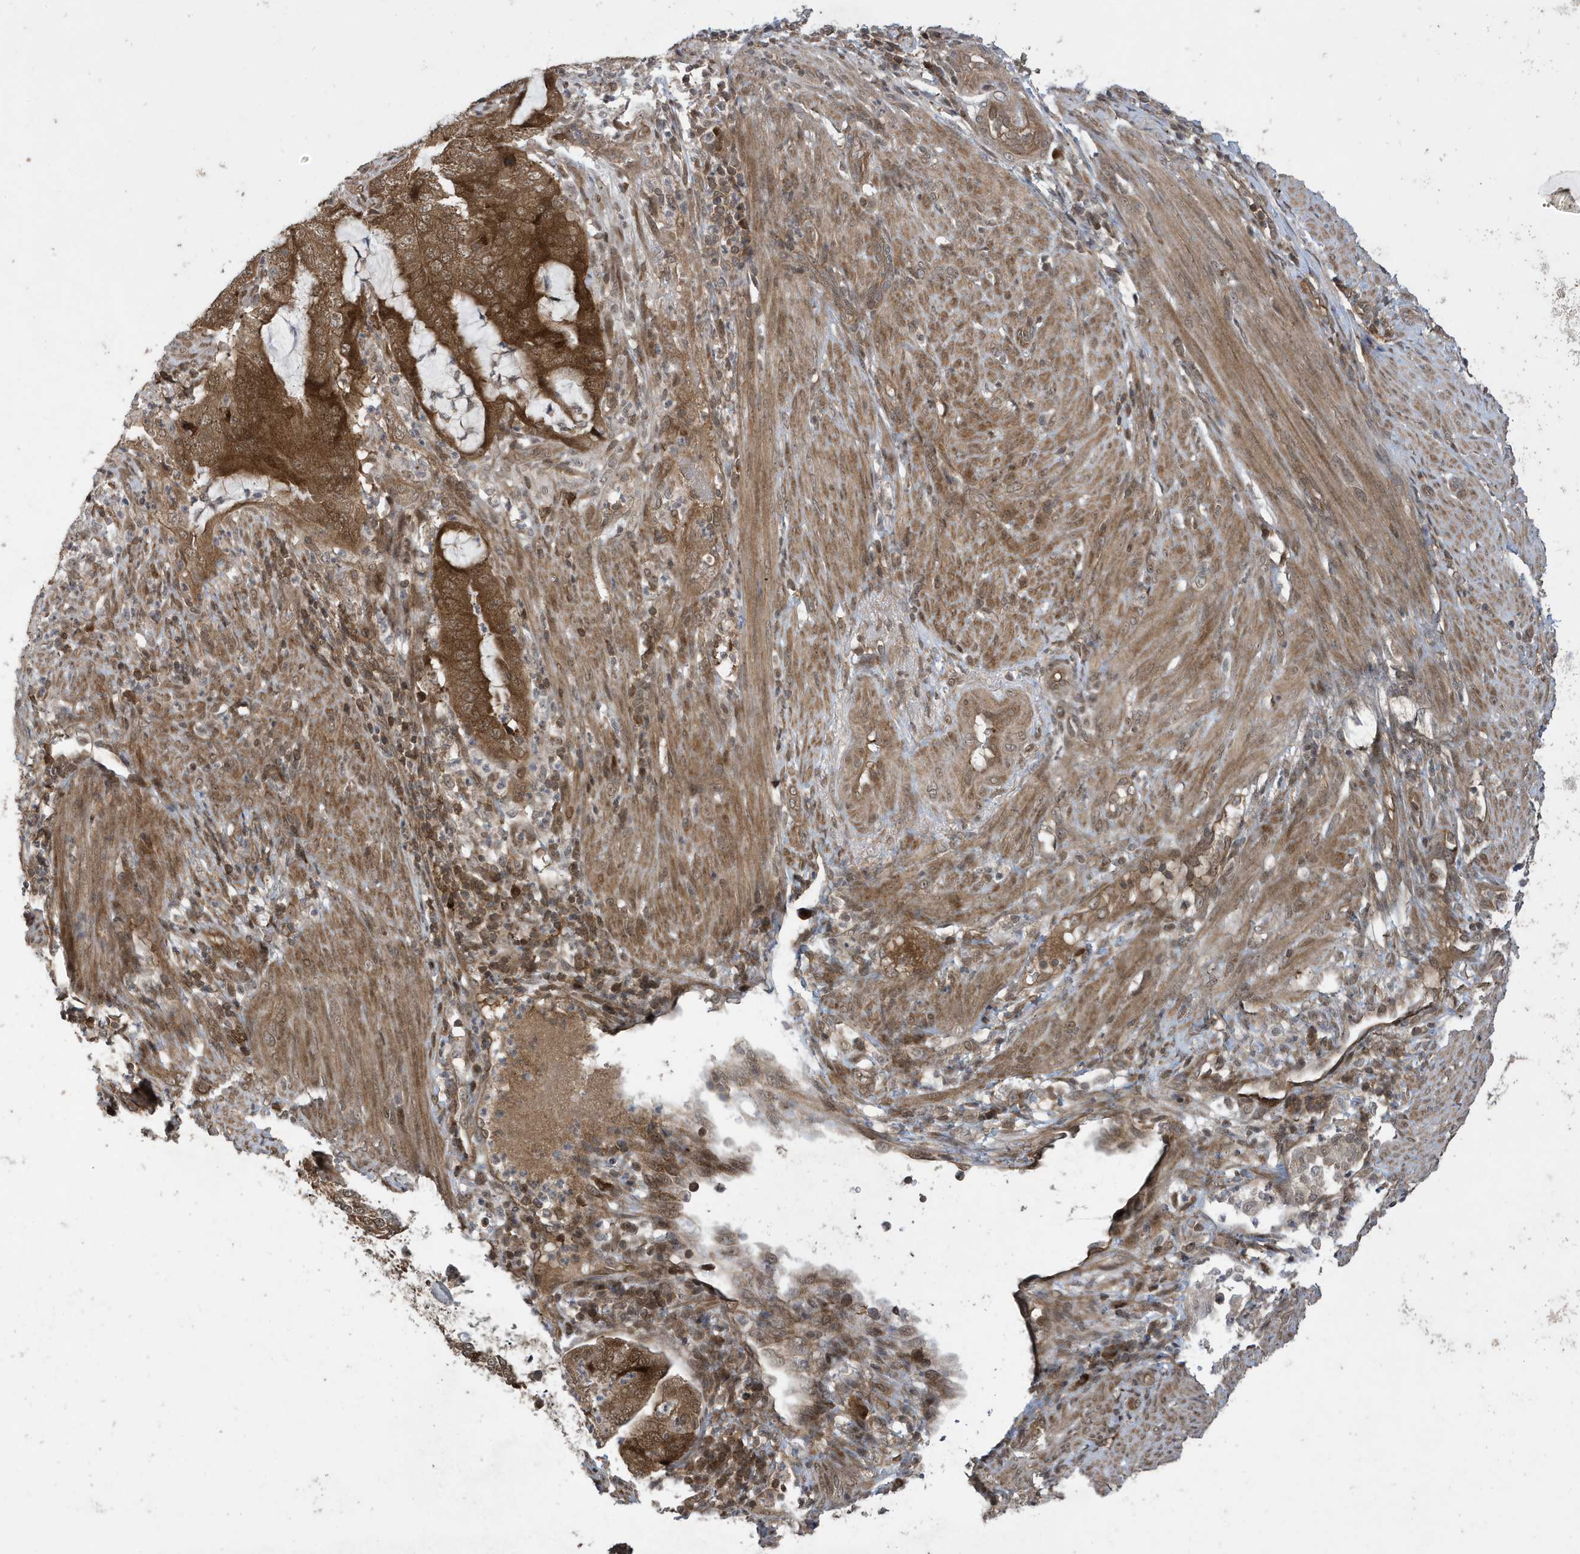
{"staining": {"intensity": "strong", "quantity": ">75%", "location": "cytoplasmic/membranous"}, "tissue": "endometrial cancer", "cell_type": "Tumor cells", "image_type": "cancer", "snomed": [{"axis": "morphology", "description": "Adenocarcinoma, NOS"}, {"axis": "topography", "description": "Endometrium"}], "caption": "Immunohistochemical staining of endometrial cancer (adenocarcinoma) shows strong cytoplasmic/membranous protein positivity in approximately >75% of tumor cells. (Stains: DAB (3,3'-diaminobenzidine) in brown, nuclei in blue, Microscopy: brightfield microscopy at high magnification).", "gene": "UBQLN1", "patient": {"sex": "female", "age": 51}}